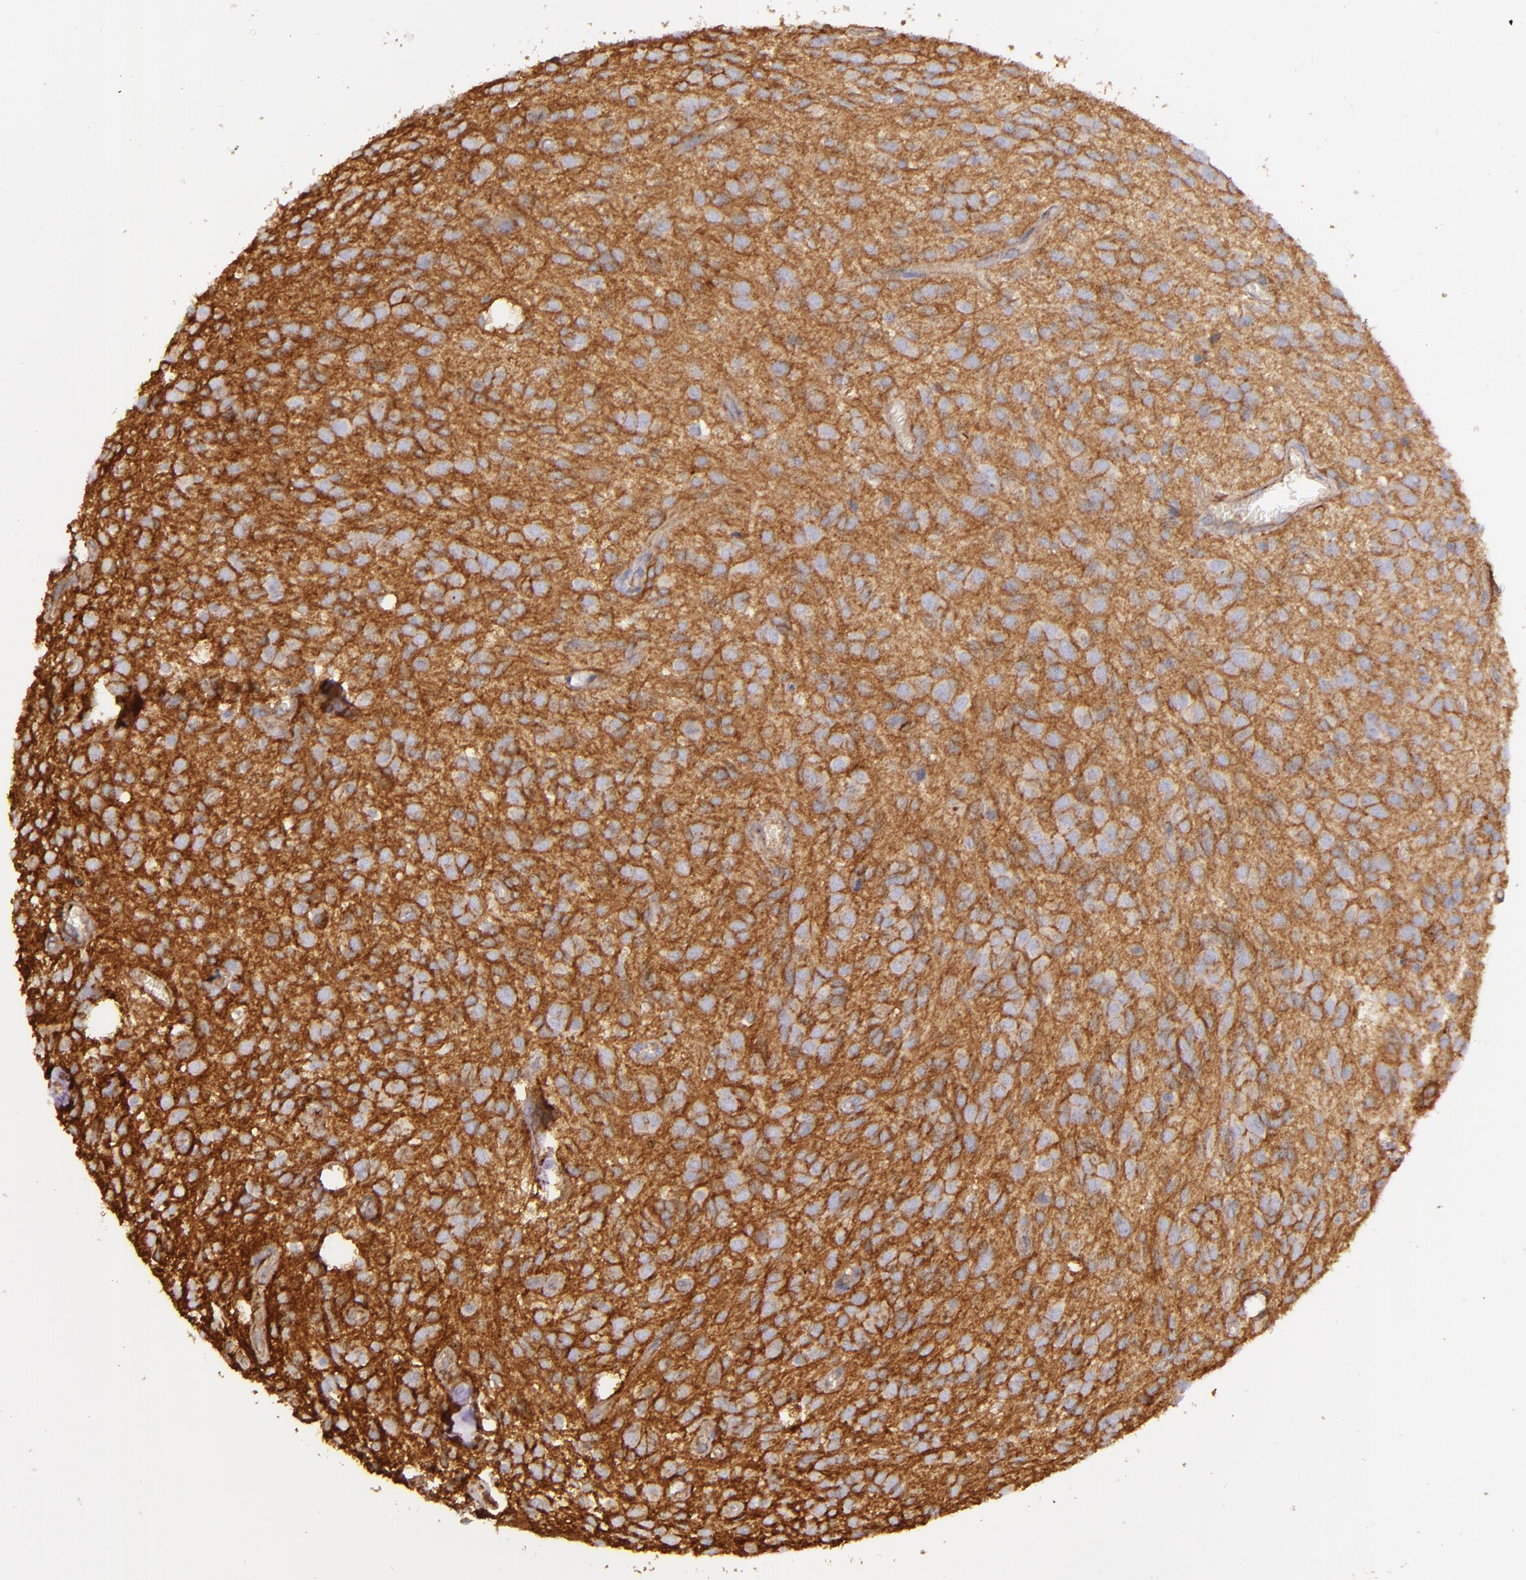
{"staining": {"intensity": "strong", "quantity": ">75%", "location": "cytoplasmic/membranous"}, "tissue": "glioma", "cell_type": "Tumor cells", "image_type": "cancer", "snomed": [{"axis": "morphology", "description": "Glioma, malignant, Low grade"}, {"axis": "topography", "description": "Brain"}], "caption": "The micrograph exhibits a brown stain indicating the presence of a protein in the cytoplasmic/membranous of tumor cells in glioma.", "gene": "CD151", "patient": {"sex": "female", "age": 15}}